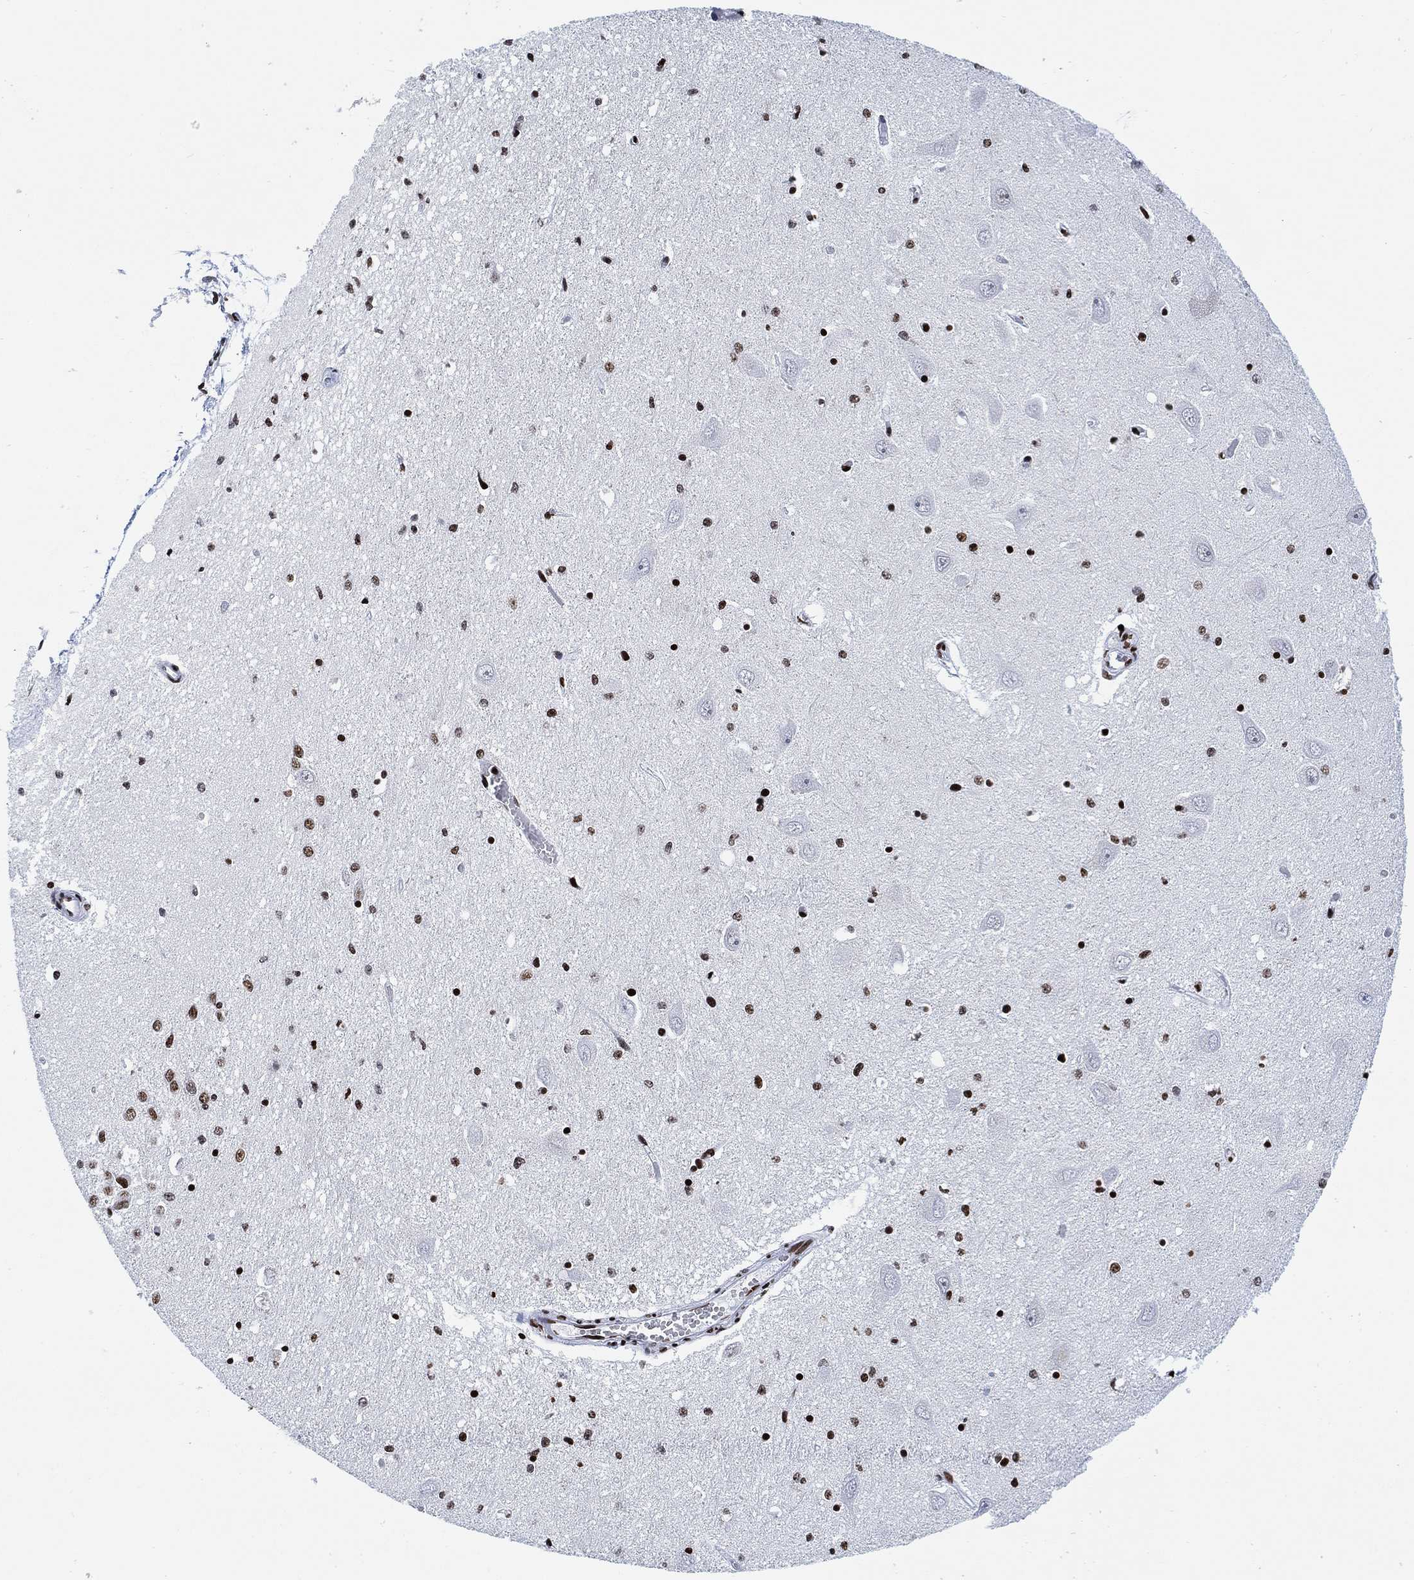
{"staining": {"intensity": "strong", "quantity": "25%-75%", "location": "nuclear"}, "tissue": "hippocampus", "cell_type": "Glial cells", "image_type": "normal", "snomed": [{"axis": "morphology", "description": "Normal tissue, NOS"}, {"axis": "topography", "description": "Hippocampus"}], "caption": "This is a micrograph of IHC staining of normal hippocampus, which shows strong expression in the nuclear of glial cells.", "gene": "H1", "patient": {"sex": "female", "age": 64}}